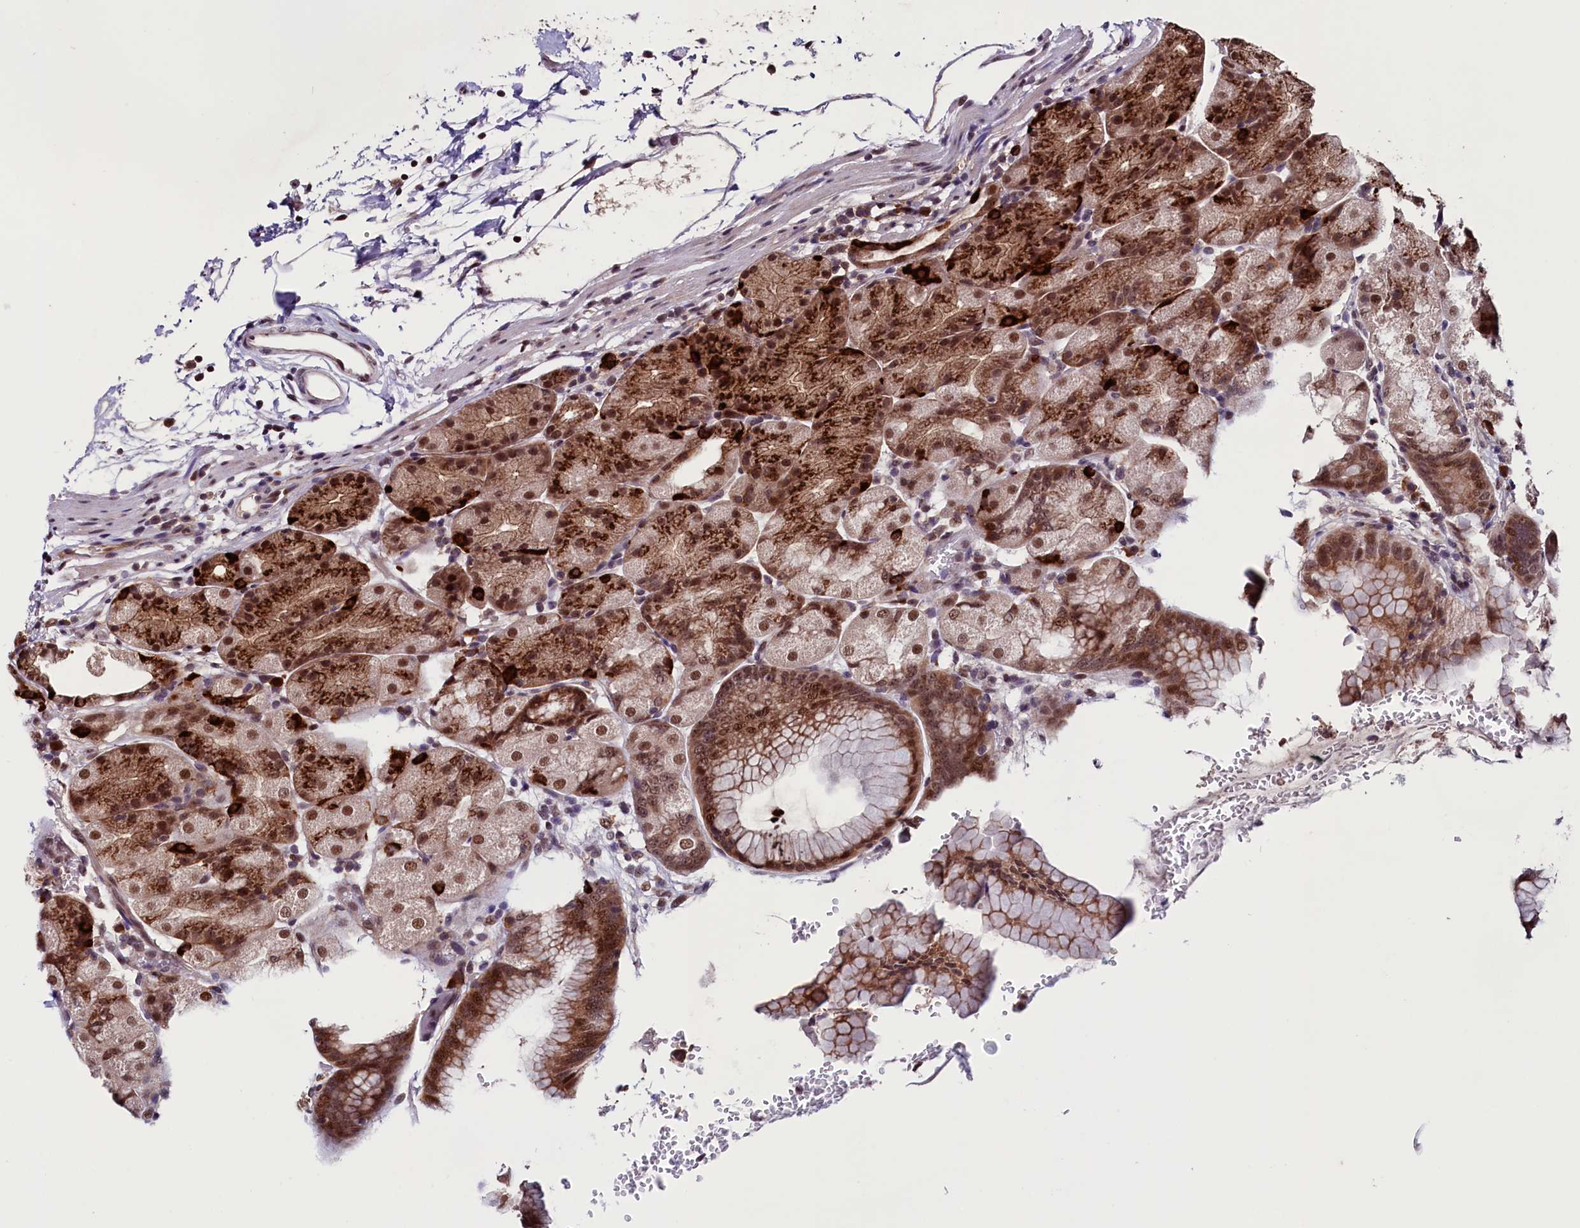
{"staining": {"intensity": "strong", "quantity": "25%-75%", "location": "cytoplasmic/membranous,nuclear"}, "tissue": "stomach", "cell_type": "Glandular cells", "image_type": "normal", "snomed": [{"axis": "morphology", "description": "Normal tissue, NOS"}, {"axis": "topography", "description": "Stomach, upper"}, {"axis": "topography", "description": "Stomach, lower"}], "caption": "IHC photomicrograph of benign stomach: human stomach stained using immunohistochemistry (IHC) reveals high levels of strong protein expression localized specifically in the cytoplasmic/membranous,nuclear of glandular cells, appearing as a cytoplasmic/membranous,nuclear brown color.", "gene": "RNMT", "patient": {"sex": "male", "age": 62}}